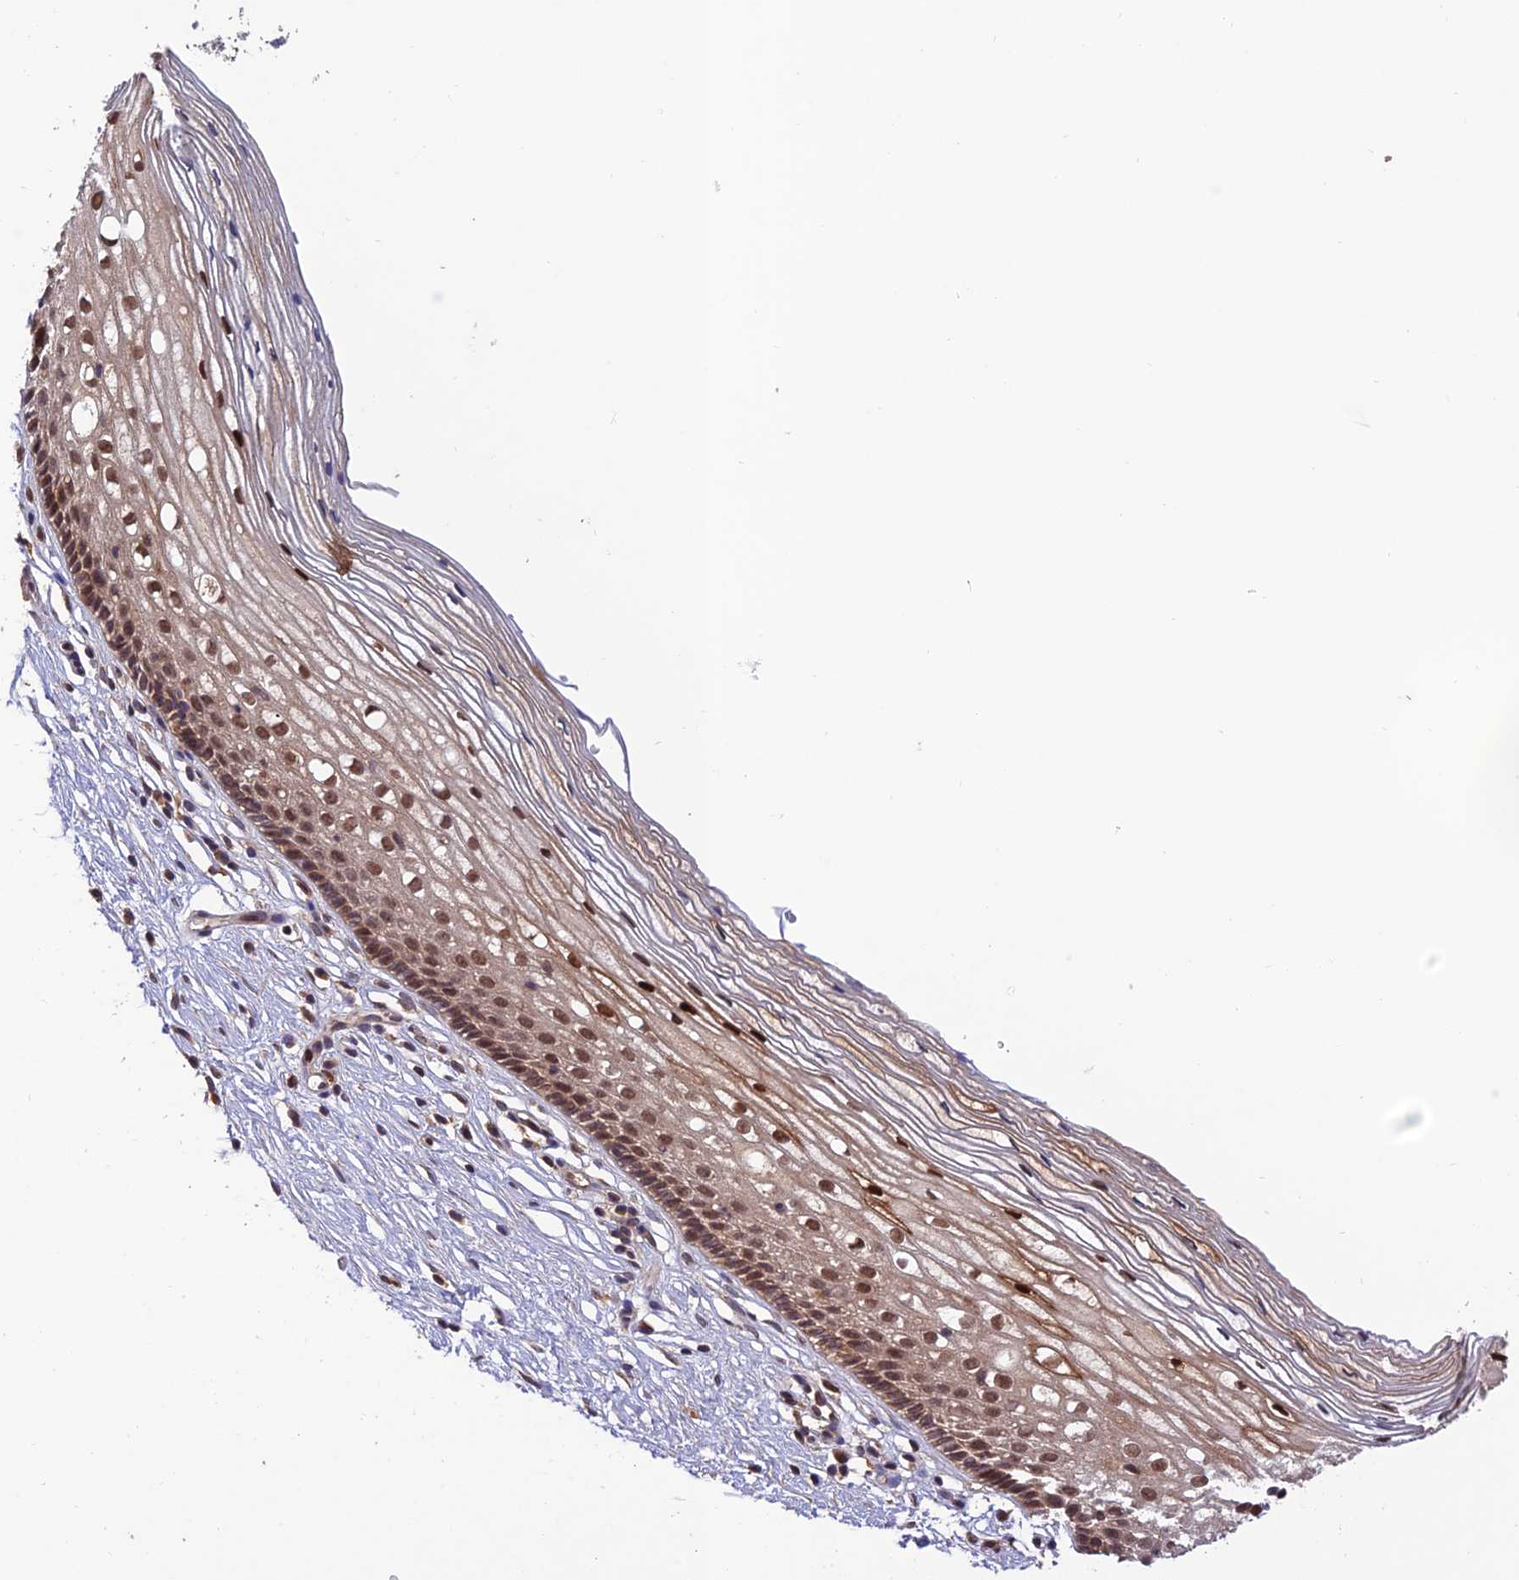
{"staining": {"intensity": "weak", "quantity": "<25%", "location": "cytoplasmic/membranous"}, "tissue": "cervix", "cell_type": "Glandular cells", "image_type": "normal", "snomed": [{"axis": "morphology", "description": "Normal tissue, NOS"}, {"axis": "topography", "description": "Cervix"}], "caption": "Immunohistochemical staining of normal human cervix exhibits no significant expression in glandular cells.", "gene": "REV1", "patient": {"sex": "female", "age": 27}}